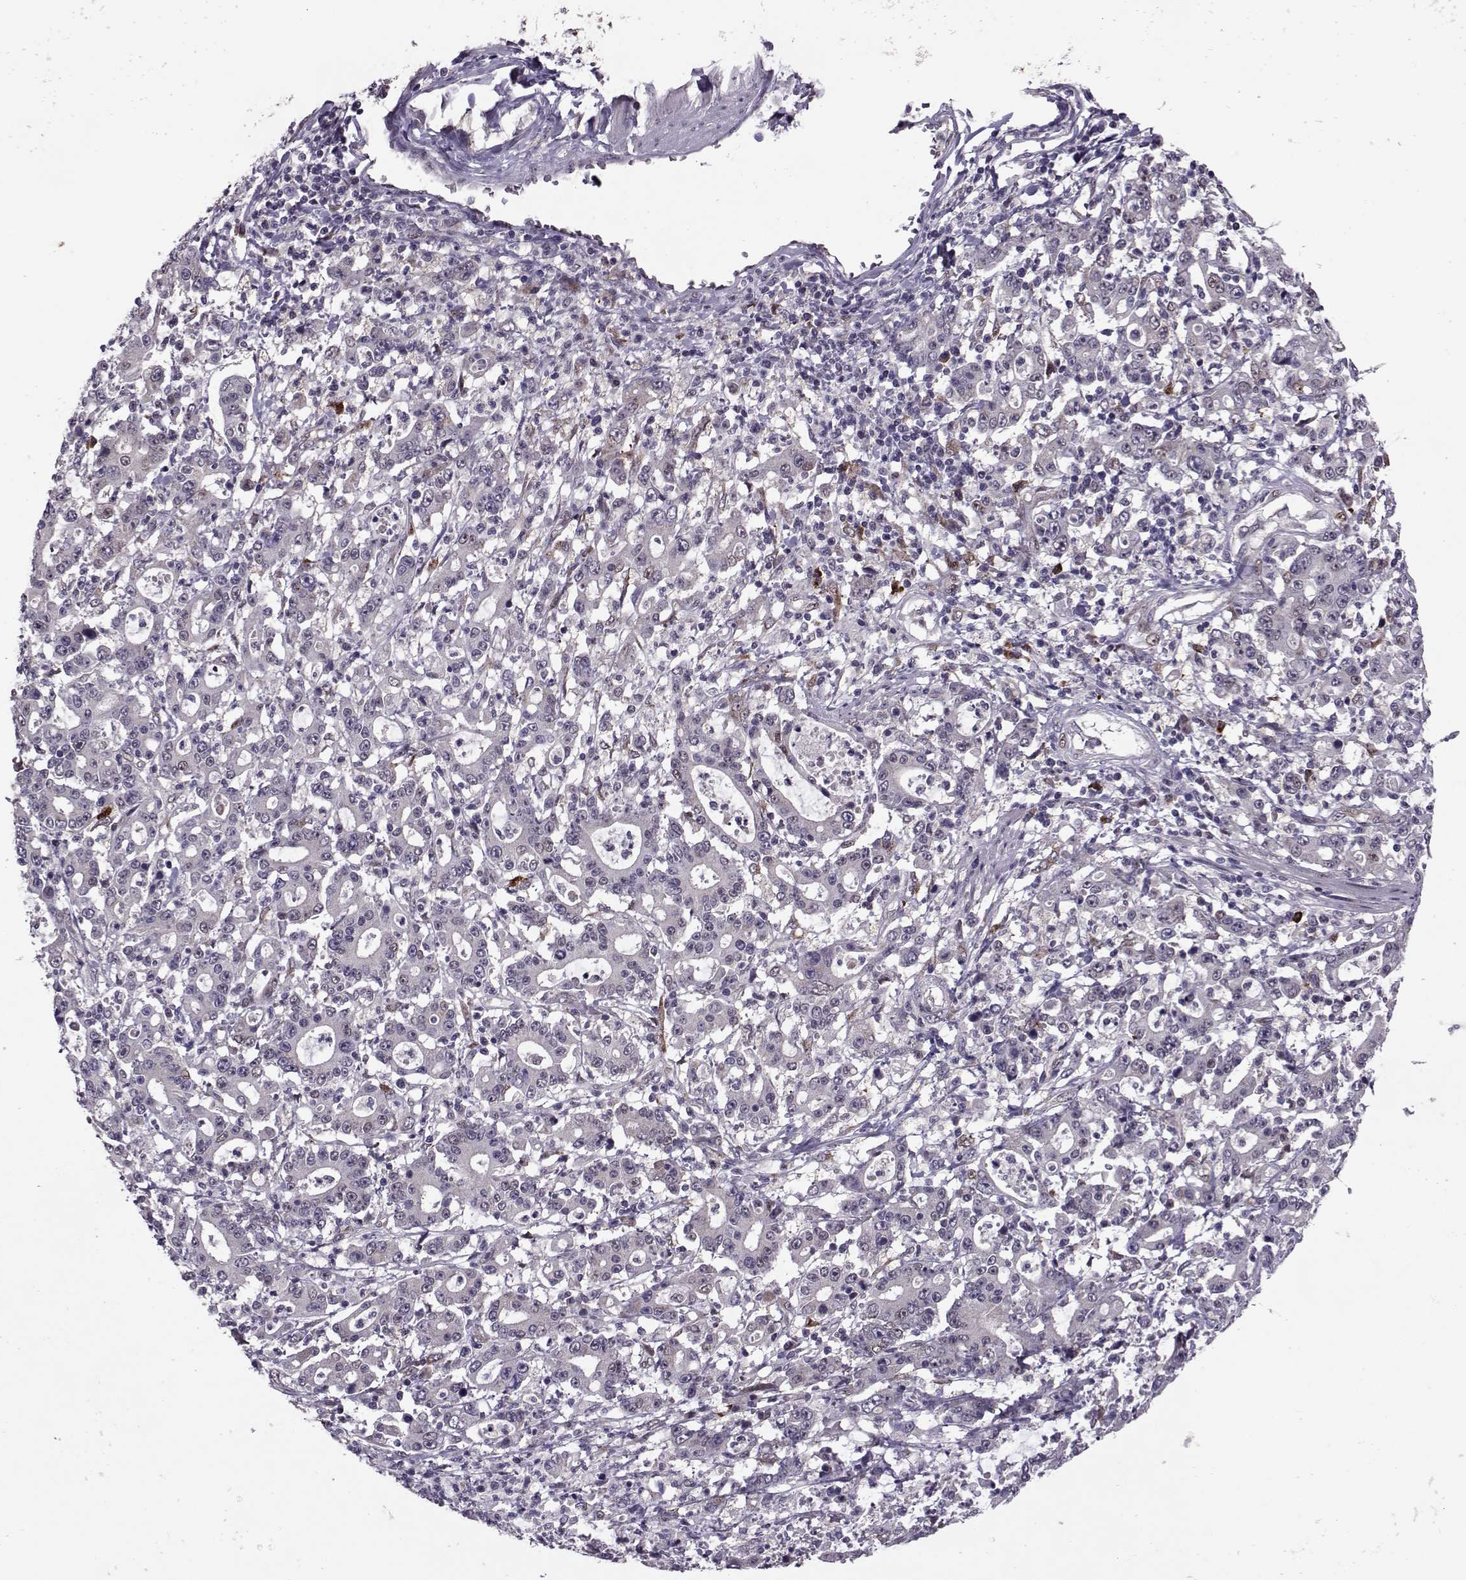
{"staining": {"intensity": "moderate", "quantity": "<25%", "location": "cytoplasmic/membranous"}, "tissue": "stomach cancer", "cell_type": "Tumor cells", "image_type": "cancer", "snomed": [{"axis": "morphology", "description": "Adenocarcinoma, NOS"}, {"axis": "topography", "description": "Stomach, upper"}], "caption": "Immunohistochemical staining of human adenocarcinoma (stomach) shows low levels of moderate cytoplasmic/membranous staining in about <25% of tumor cells.", "gene": "CDK4", "patient": {"sex": "male", "age": 68}}